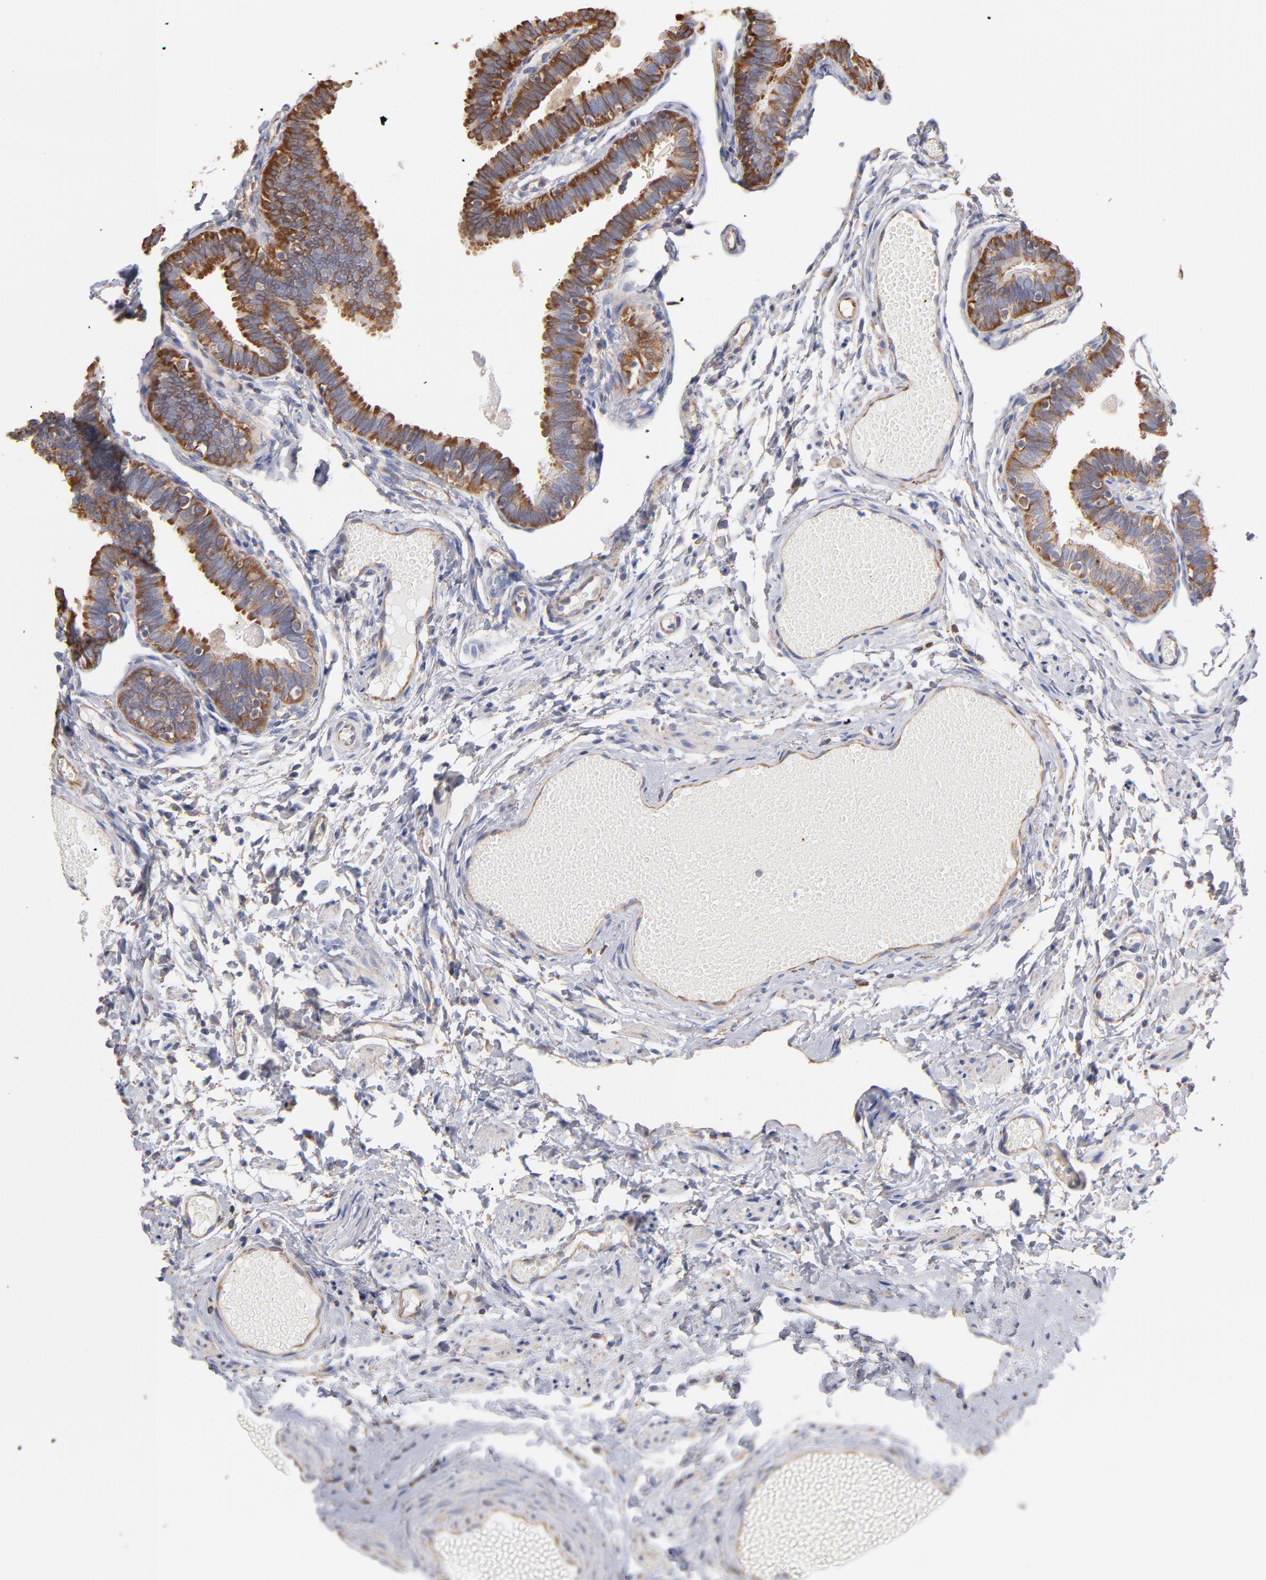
{"staining": {"intensity": "moderate", "quantity": ">75%", "location": "cytoplasmic/membranous"}, "tissue": "fallopian tube", "cell_type": "Glandular cells", "image_type": "normal", "snomed": [{"axis": "morphology", "description": "Normal tissue, NOS"}, {"axis": "topography", "description": "Fallopian tube"}], "caption": "Glandular cells demonstrate medium levels of moderate cytoplasmic/membranous staining in approximately >75% of cells in benign fallopian tube. Immunohistochemistry stains the protein of interest in brown and the nuclei are stained blue.", "gene": "RPL9", "patient": {"sex": "female", "age": 46}}